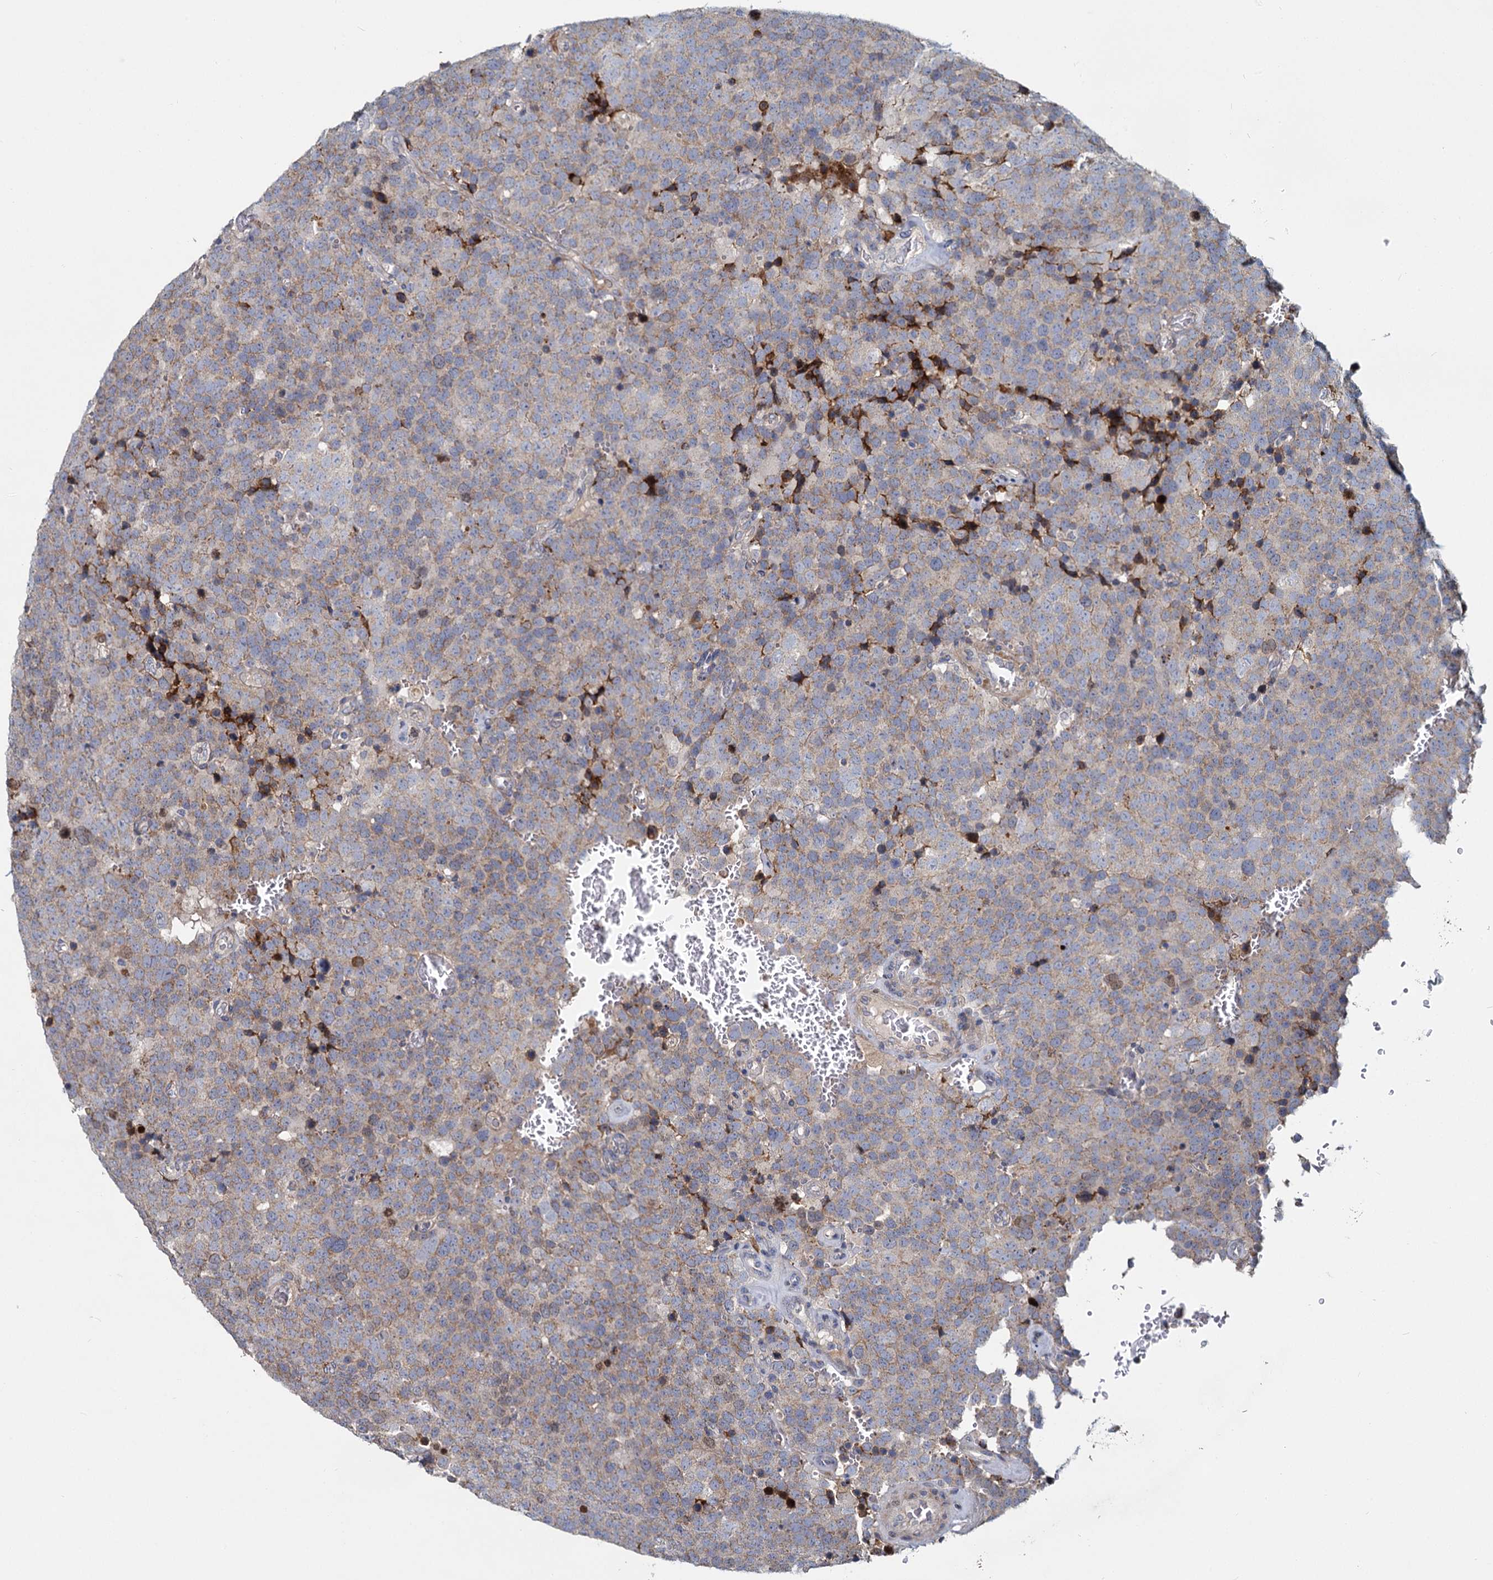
{"staining": {"intensity": "weak", "quantity": ">75%", "location": "cytoplasmic/membranous"}, "tissue": "testis cancer", "cell_type": "Tumor cells", "image_type": "cancer", "snomed": [{"axis": "morphology", "description": "Seminoma, NOS"}, {"axis": "topography", "description": "Testis"}], "caption": "Immunohistochemistry (IHC) micrograph of testis cancer (seminoma) stained for a protein (brown), which demonstrates low levels of weak cytoplasmic/membranous expression in about >75% of tumor cells.", "gene": "DCUN1D2", "patient": {"sex": "male", "age": 71}}